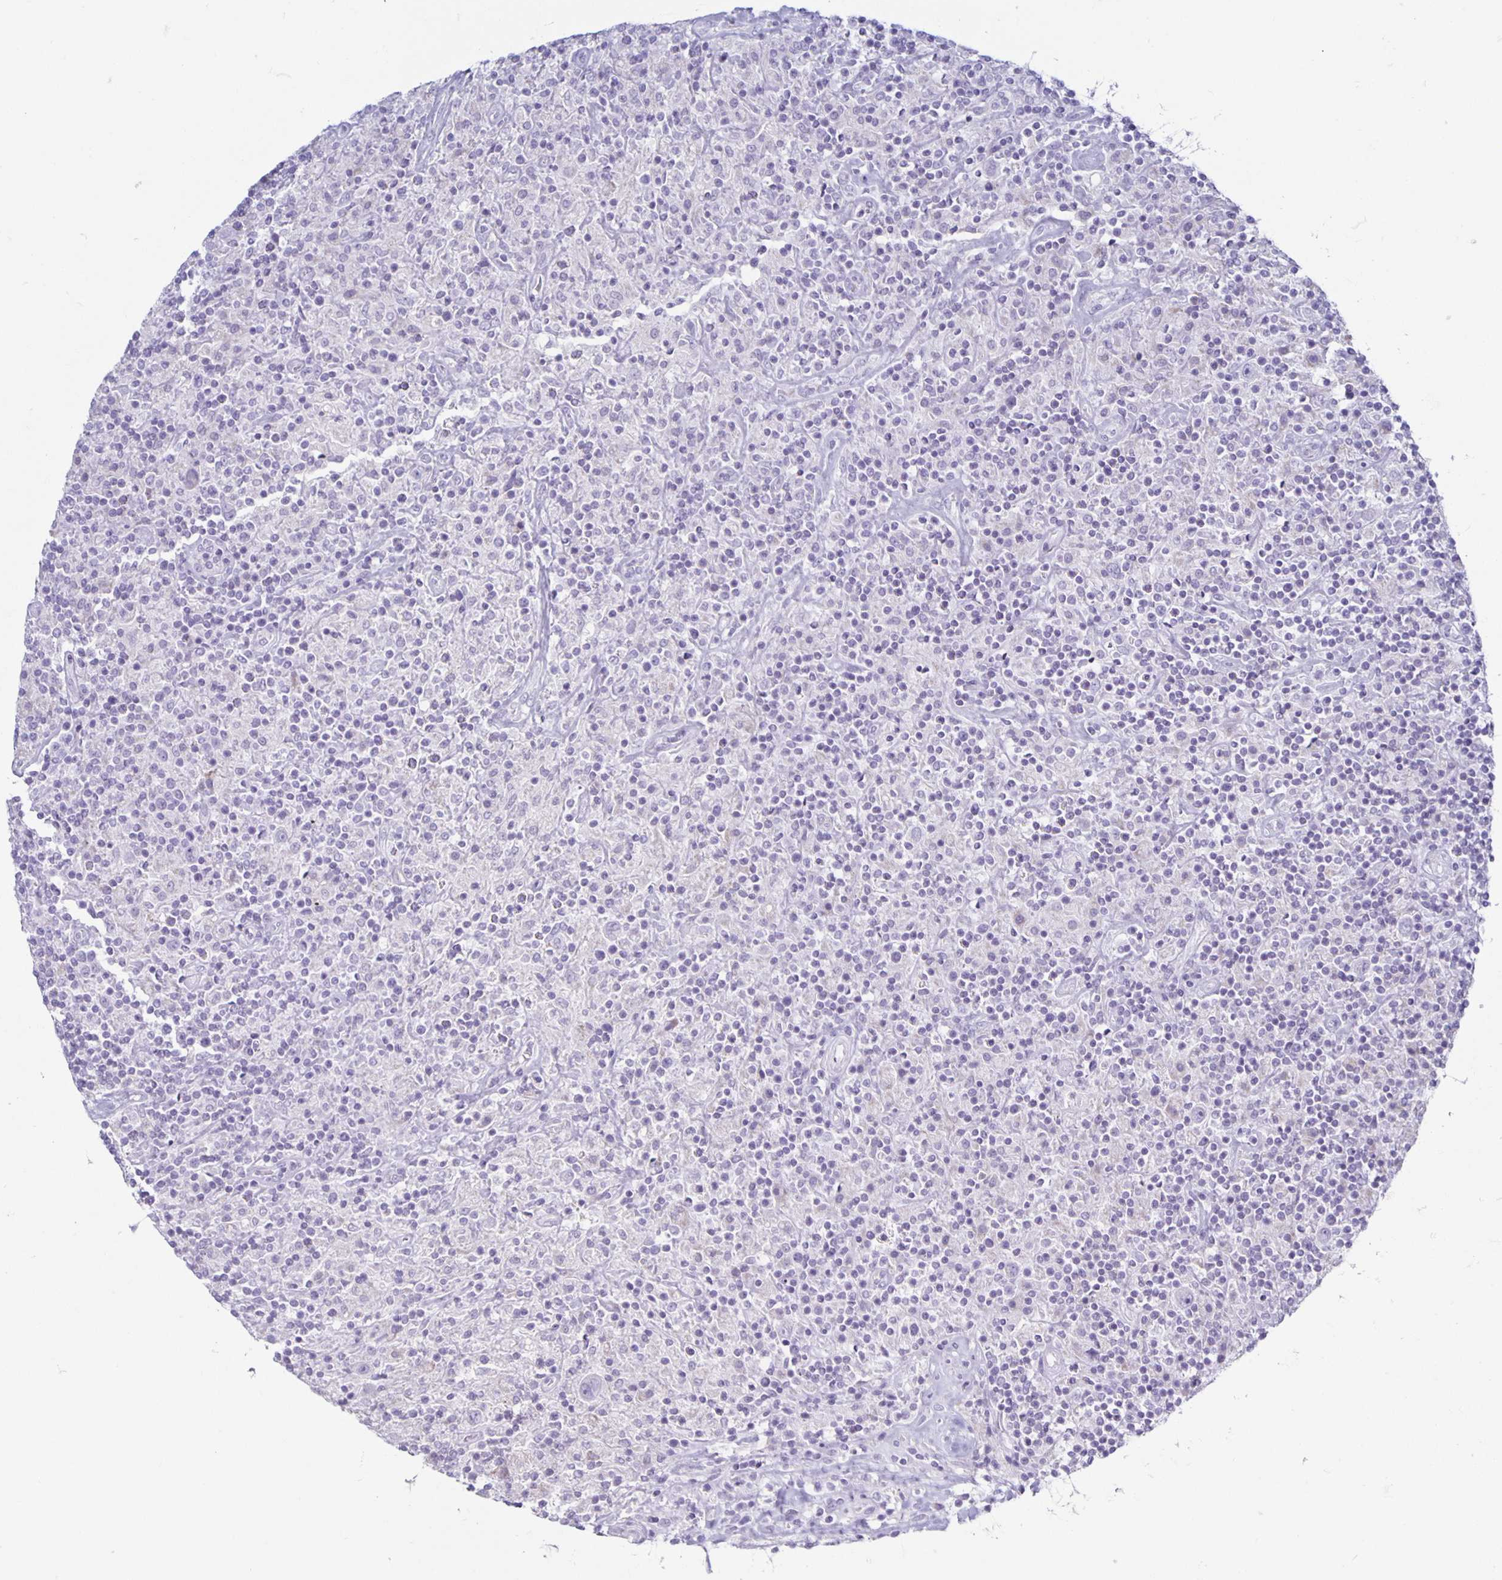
{"staining": {"intensity": "negative", "quantity": "none", "location": "none"}, "tissue": "lymphoma", "cell_type": "Tumor cells", "image_type": "cancer", "snomed": [{"axis": "morphology", "description": "Hodgkin's disease, NOS"}, {"axis": "topography", "description": "Lymph node"}], "caption": "DAB immunohistochemical staining of human lymphoma exhibits no significant staining in tumor cells.", "gene": "CT45A5", "patient": {"sex": "male", "age": 70}}